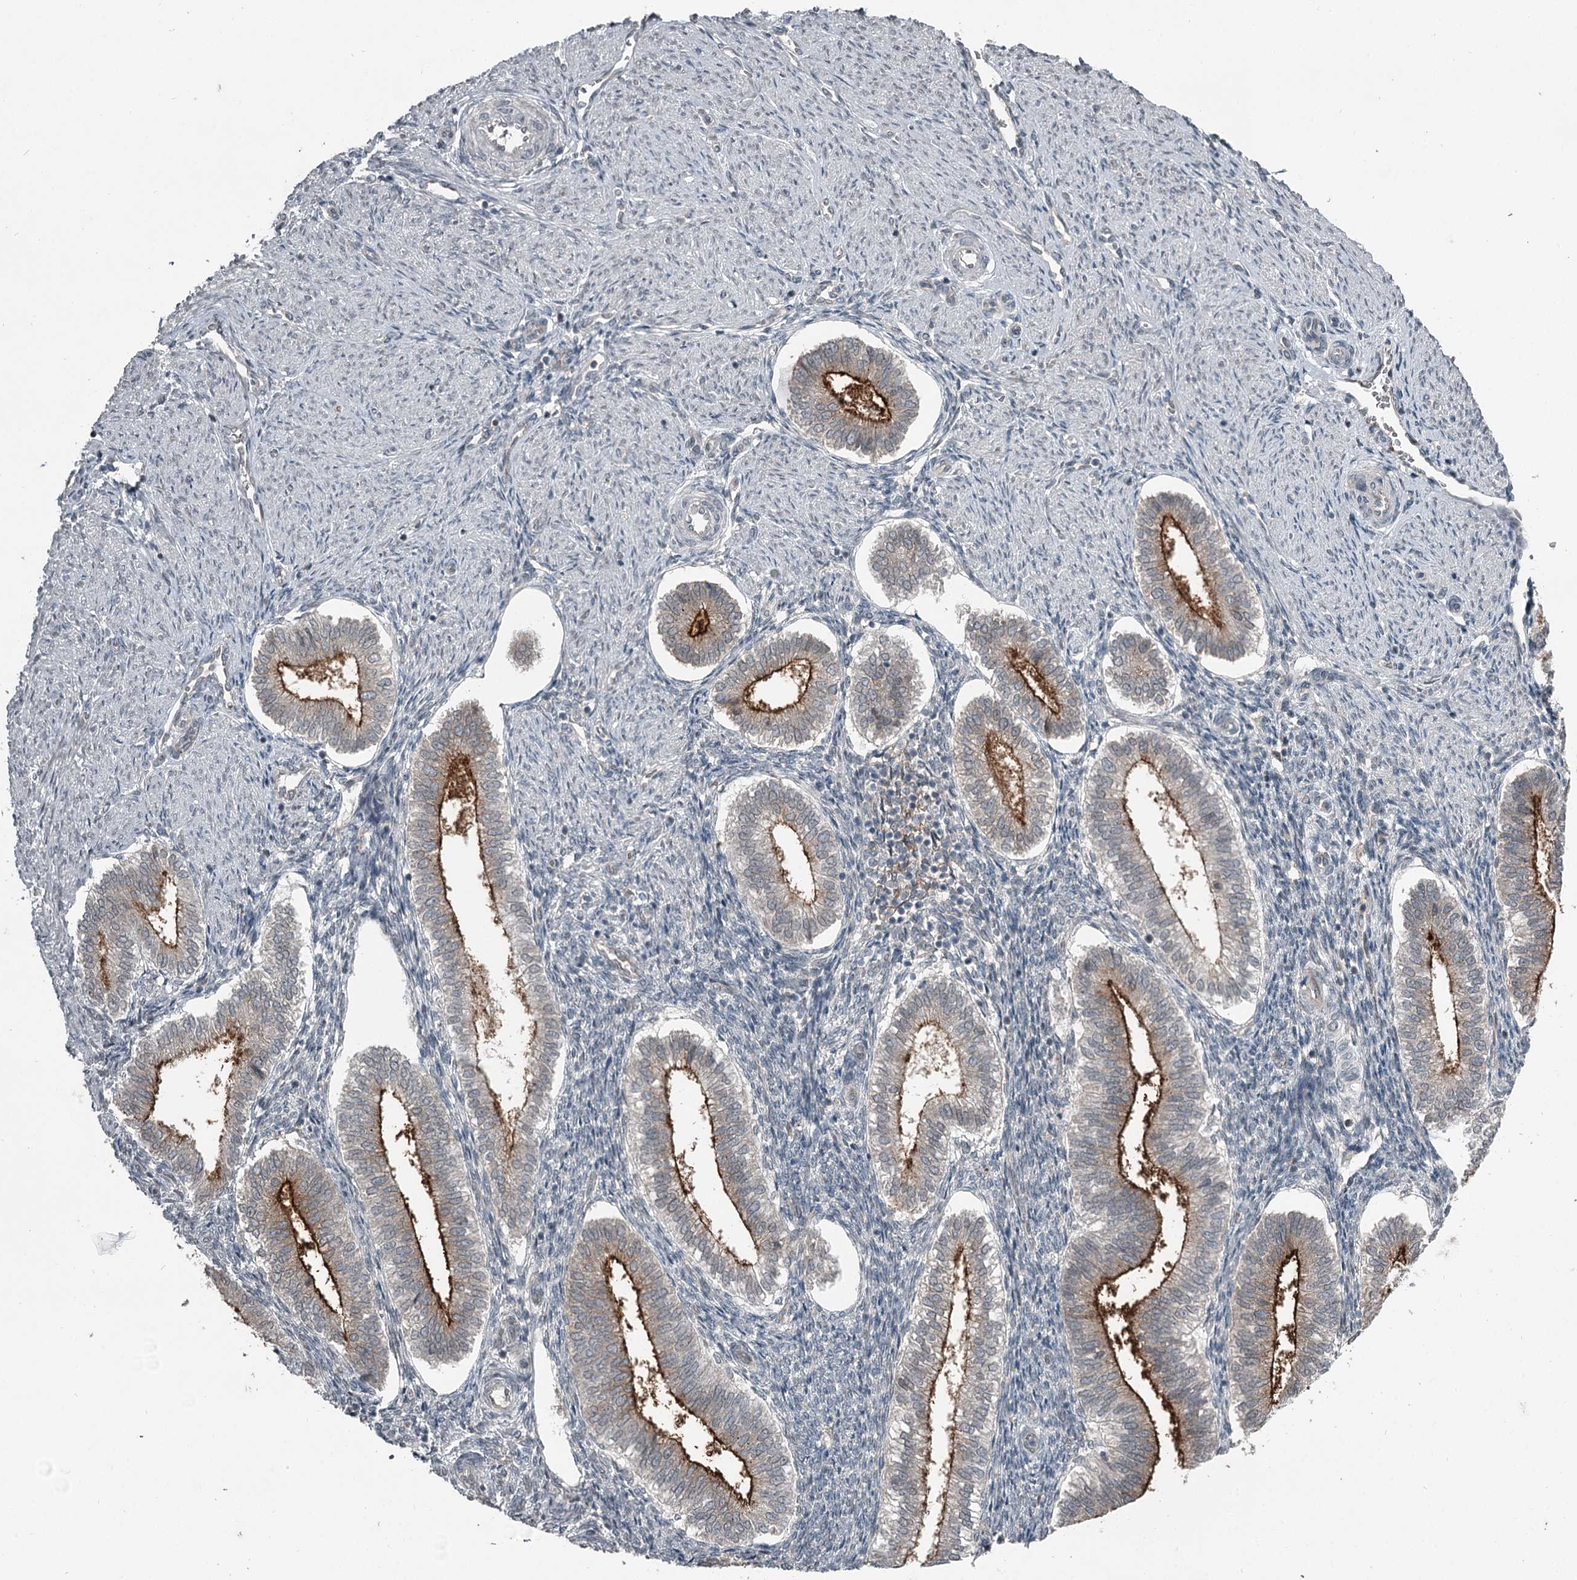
{"staining": {"intensity": "negative", "quantity": "none", "location": "none"}, "tissue": "endometrium", "cell_type": "Cells in endometrial stroma", "image_type": "normal", "snomed": [{"axis": "morphology", "description": "Normal tissue, NOS"}, {"axis": "topography", "description": "Endometrium"}], "caption": "The photomicrograph demonstrates no staining of cells in endometrial stroma in benign endometrium. The staining was performed using DAB to visualize the protein expression in brown, while the nuclei were stained in blue with hematoxylin (Magnification: 20x).", "gene": "SLC39A8", "patient": {"sex": "female", "age": 25}}